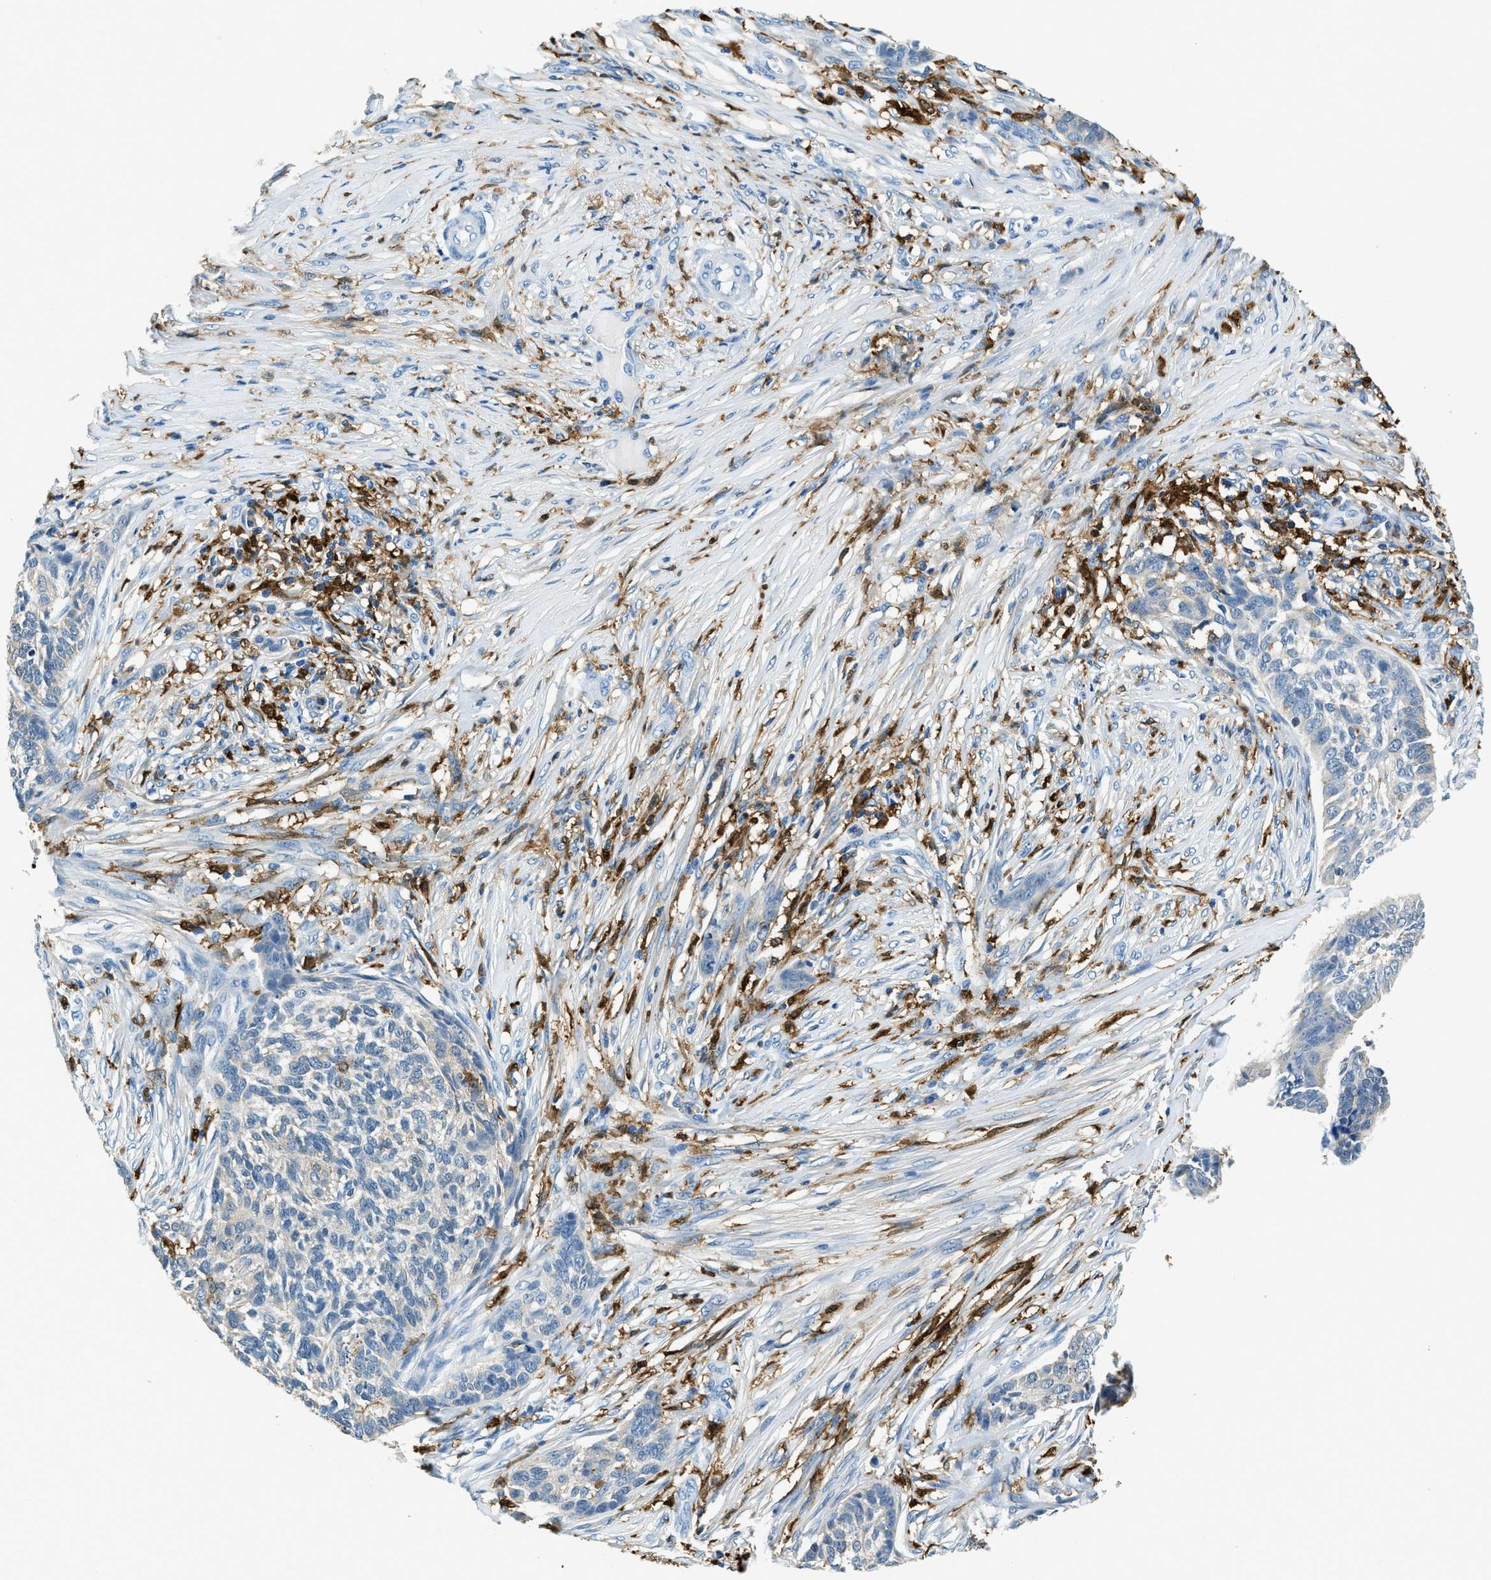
{"staining": {"intensity": "negative", "quantity": "none", "location": "none"}, "tissue": "skin cancer", "cell_type": "Tumor cells", "image_type": "cancer", "snomed": [{"axis": "morphology", "description": "Basal cell carcinoma"}, {"axis": "topography", "description": "Skin"}], "caption": "A high-resolution image shows immunohistochemistry (IHC) staining of skin cancer, which shows no significant expression in tumor cells.", "gene": "CAPG", "patient": {"sex": "male", "age": 85}}